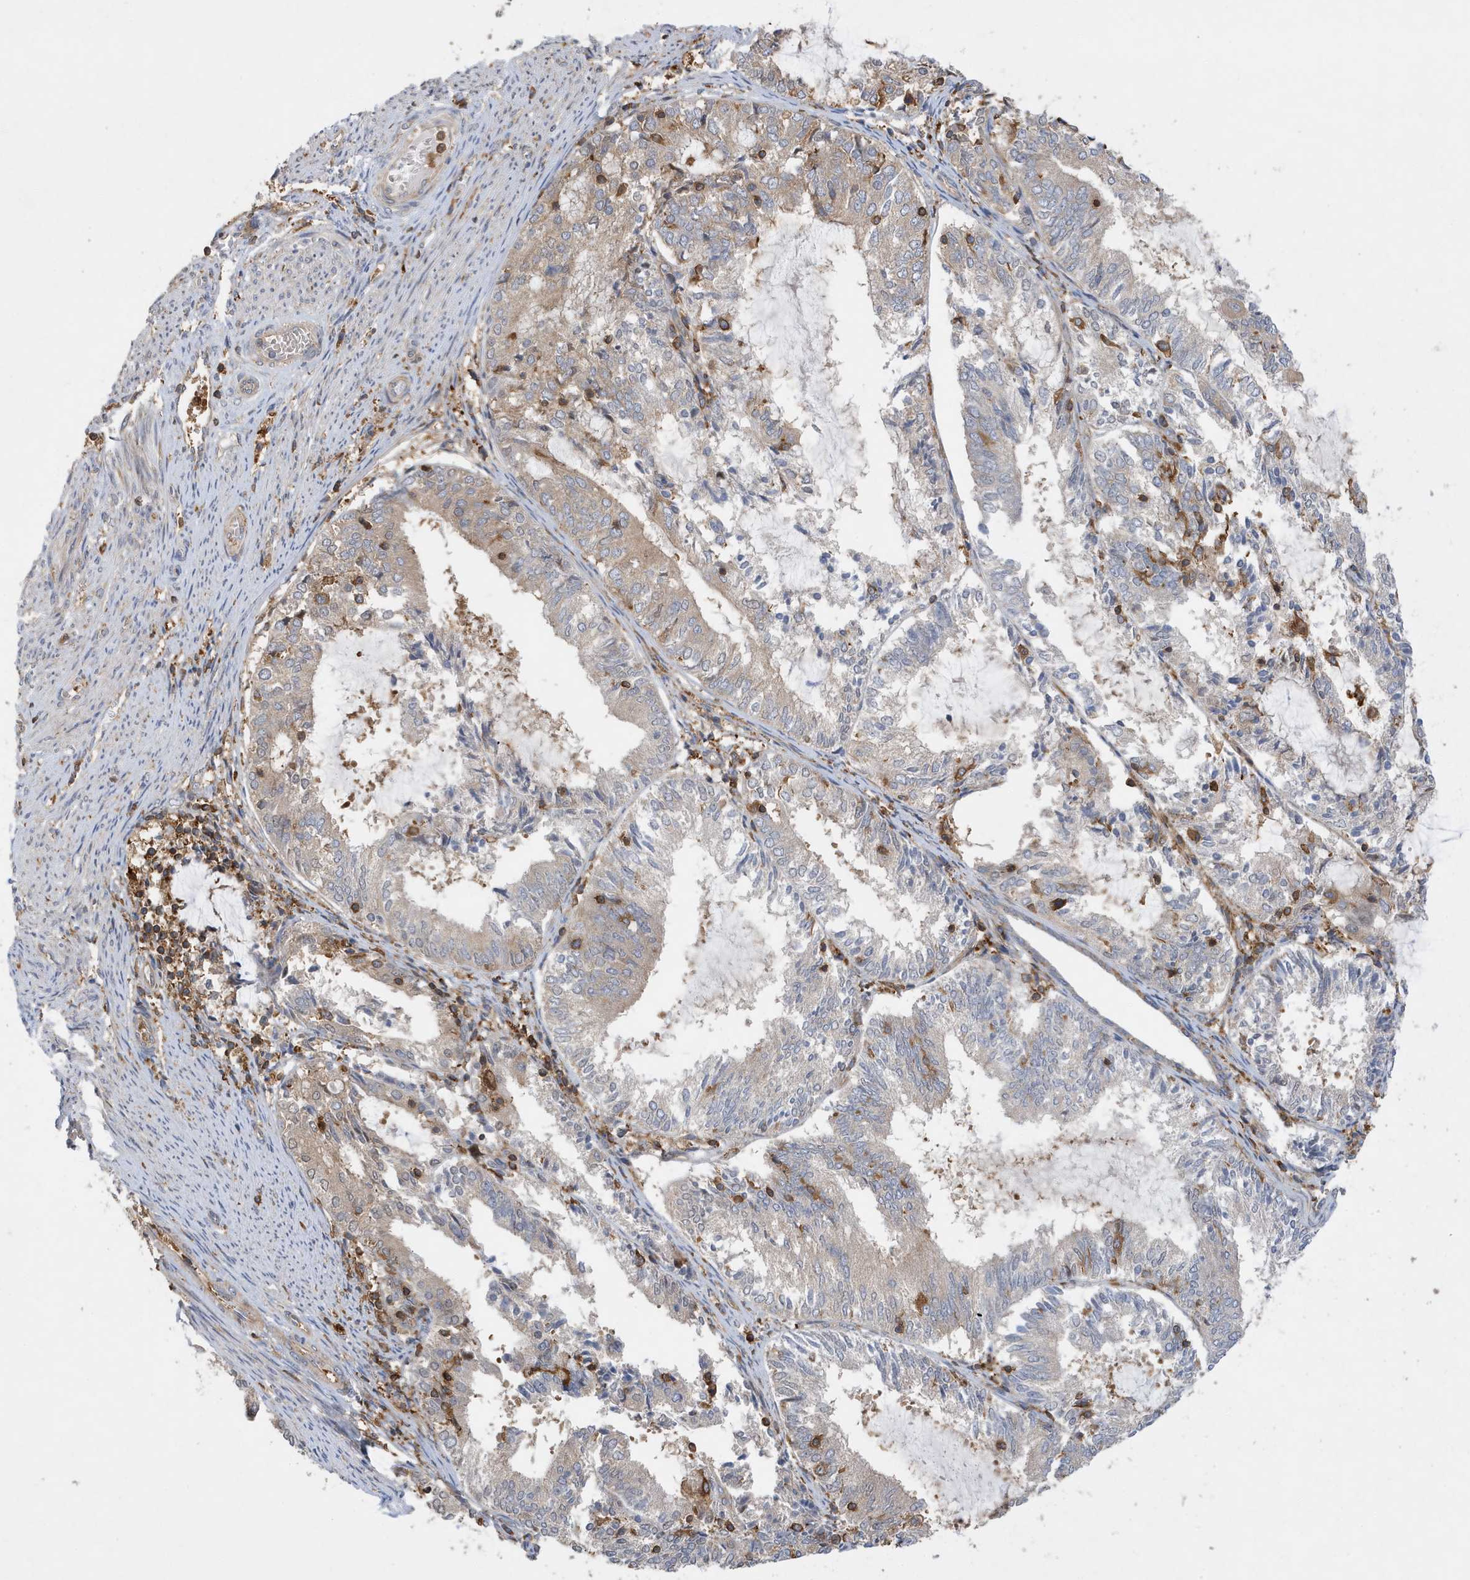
{"staining": {"intensity": "weak", "quantity": "<25%", "location": "cytoplasmic/membranous"}, "tissue": "endometrial cancer", "cell_type": "Tumor cells", "image_type": "cancer", "snomed": [{"axis": "morphology", "description": "Adenocarcinoma, NOS"}, {"axis": "topography", "description": "Endometrium"}], "caption": "Tumor cells are negative for brown protein staining in adenocarcinoma (endometrial).", "gene": "LAPTM4A", "patient": {"sex": "female", "age": 81}}